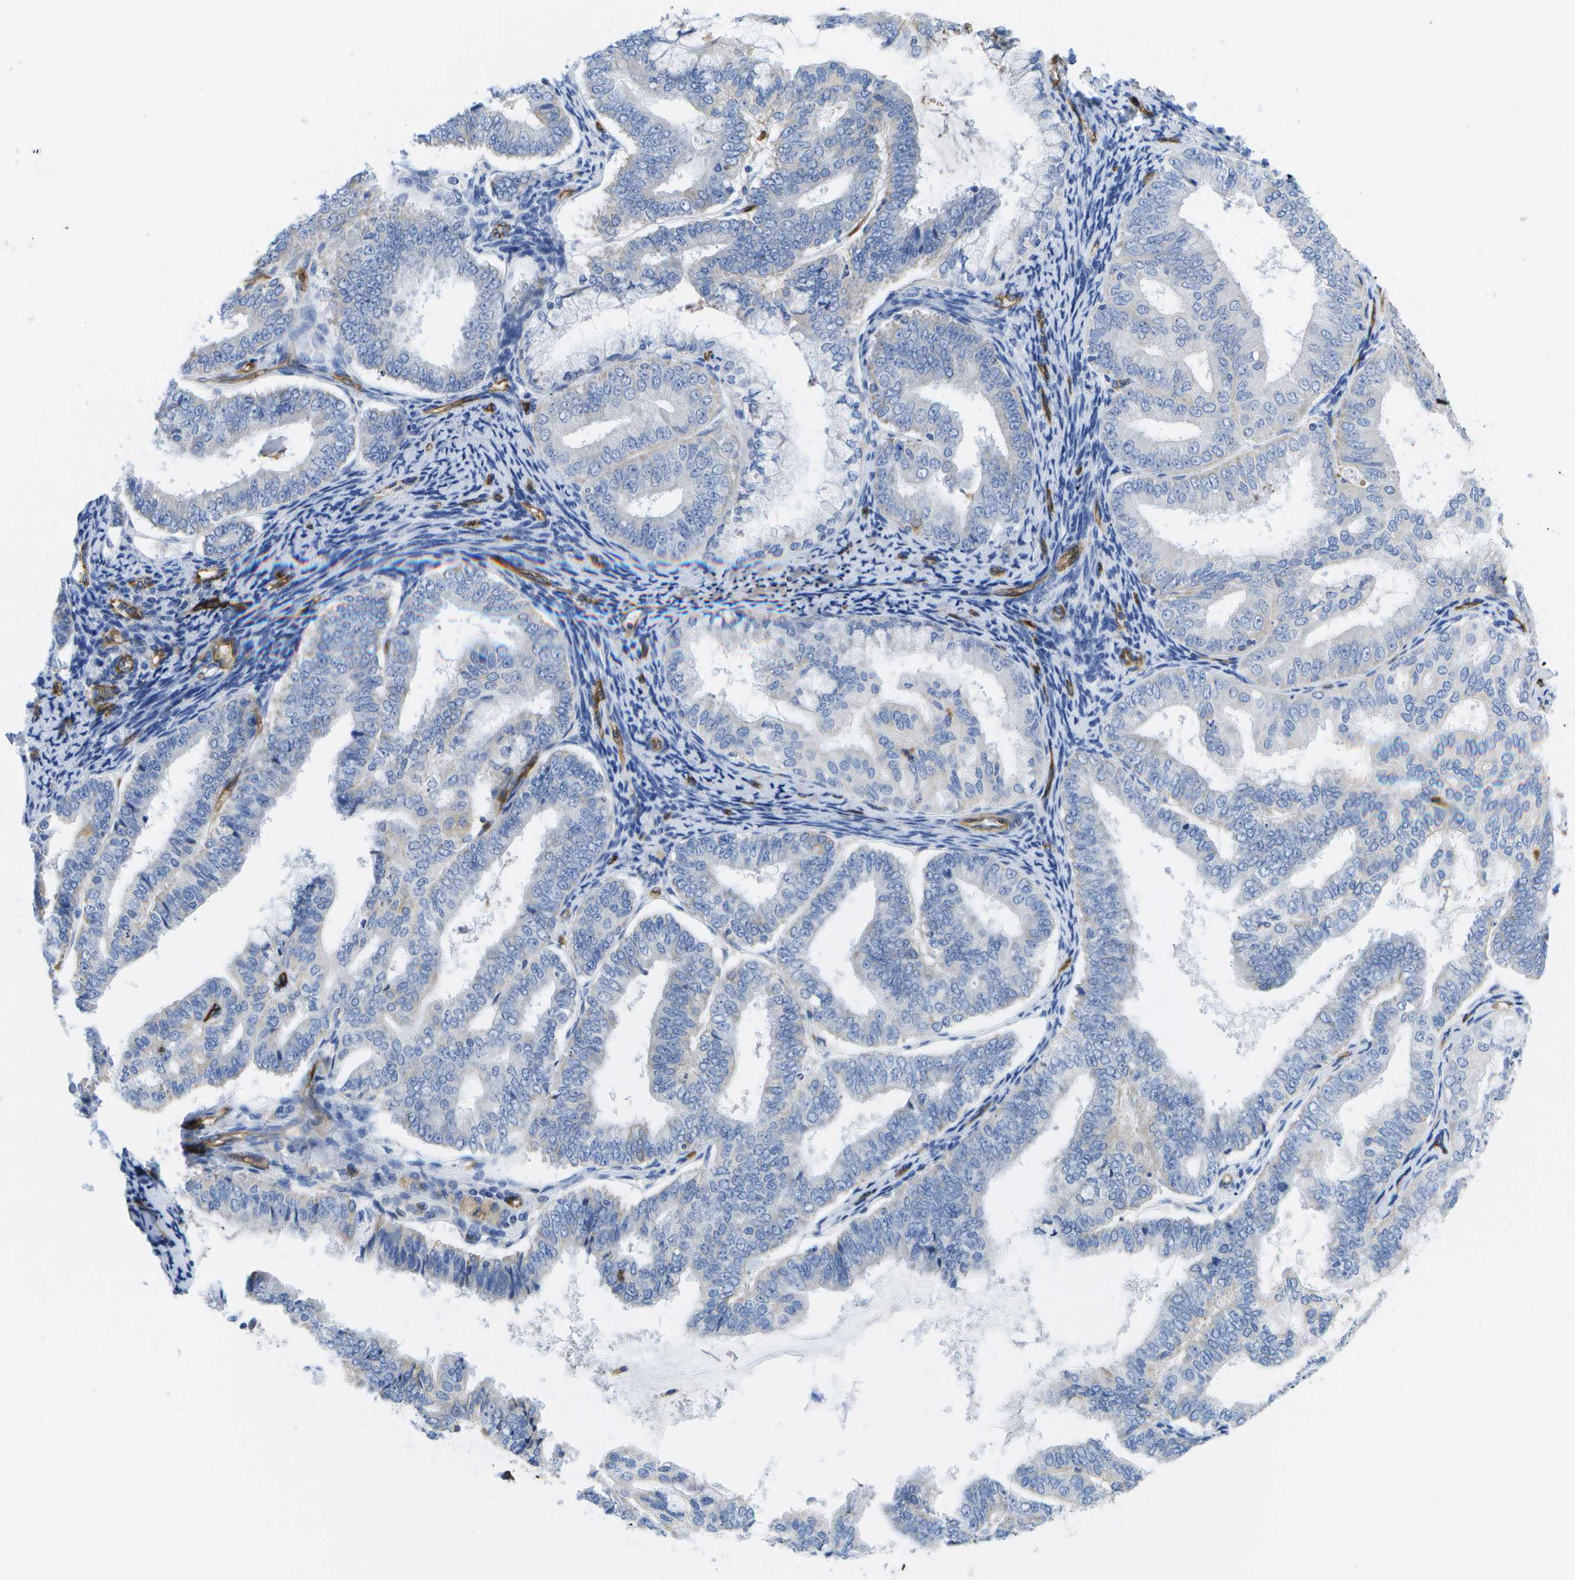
{"staining": {"intensity": "negative", "quantity": "none", "location": "none"}, "tissue": "endometrial cancer", "cell_type": "Tumor cells", "image_type": "cancer", "snomed": [{"axis": "morphology", "description": "Adenocarcinoma, NOS"}, {"axis": "topography", "description": "Endometrium"}], "caption": "An IHC photomicrograph of endometrial cancer (adenocarcinoma) is shown. There is no staining in tumor cells of endometrial cancer (adenocarcinoma).", "gene": "DYSF", "patient": {"sex": "female", "age": 63}}